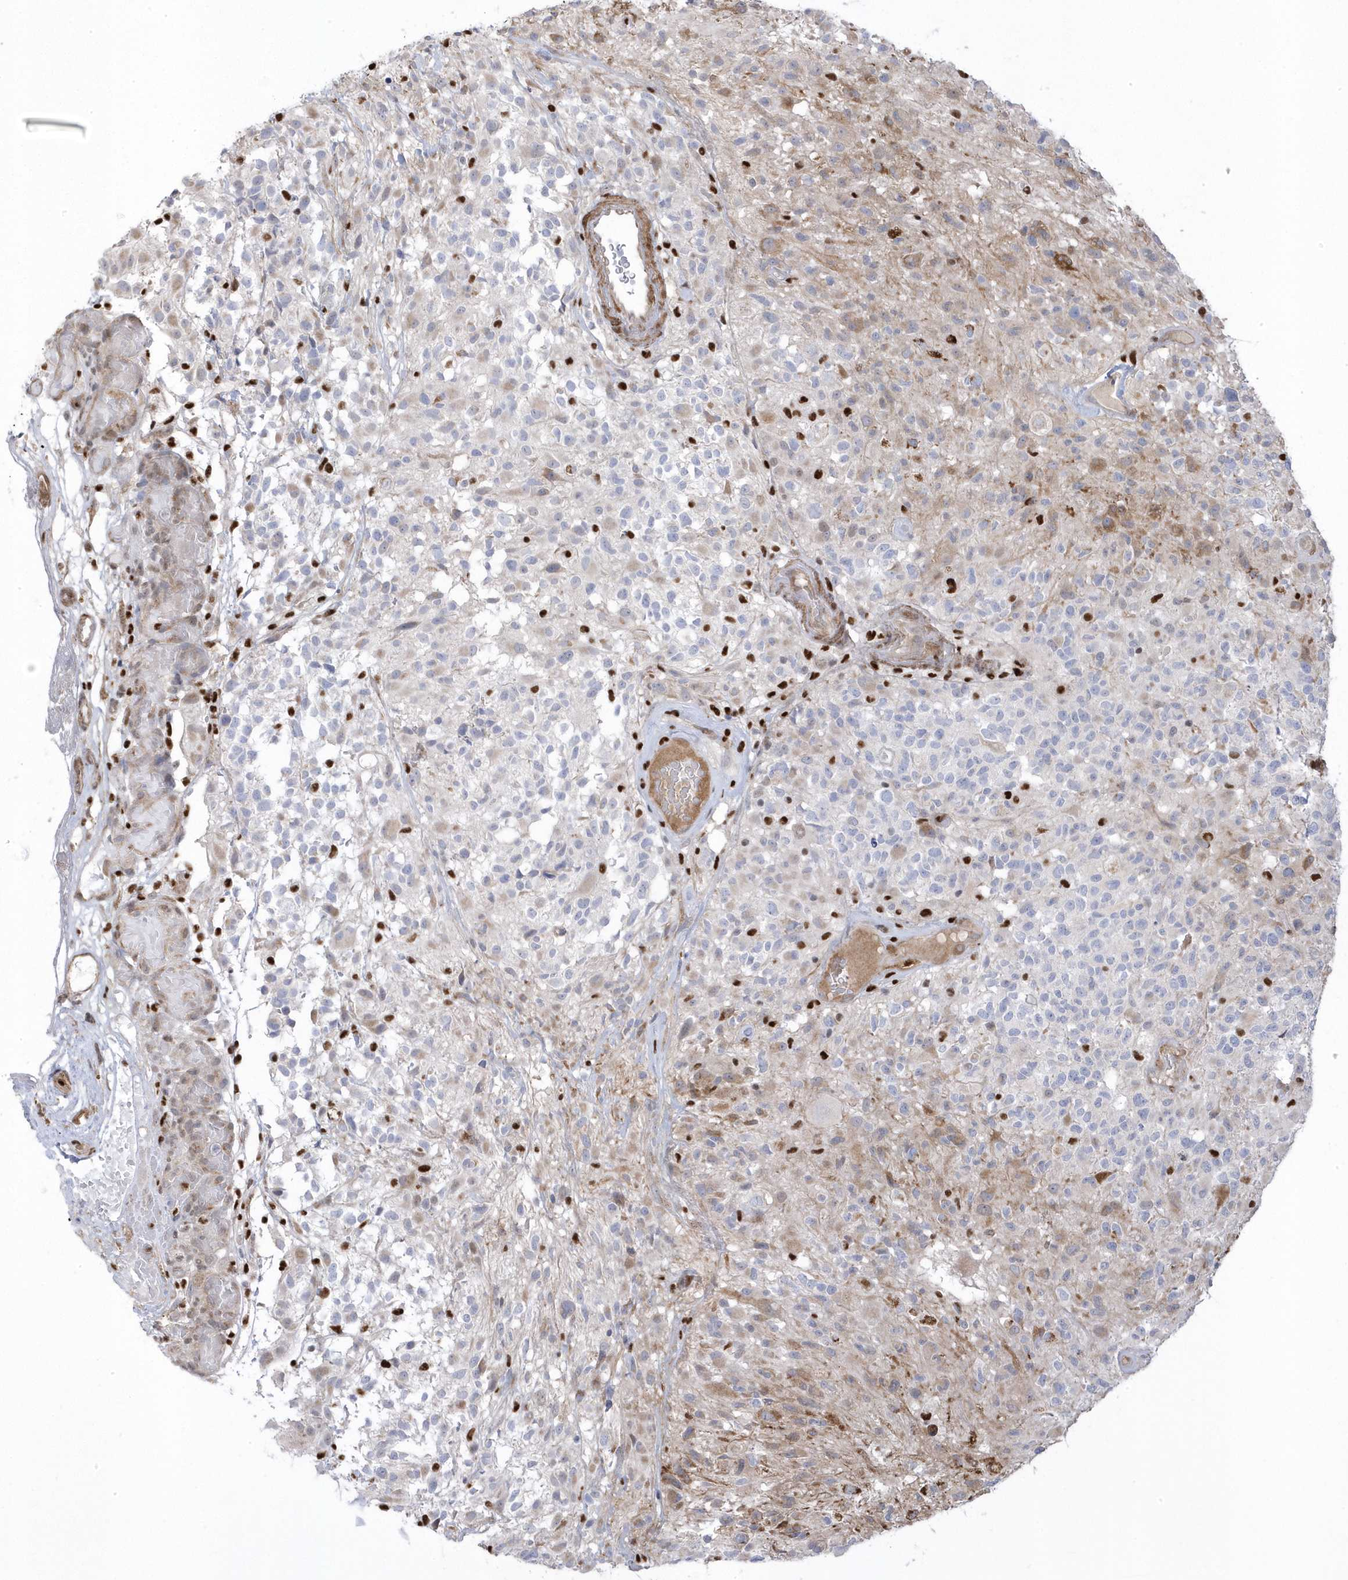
{"staining": {"intensity": "negative", "quantity": "none", "location": "none"}, "tissue": "glioma", "cell_type": "Tumor cells", "image_type": "cancer", "snomed": [{"axis": "morphology", "description": "Glioma, malignant, High grade"}, {"axis": "morphology", "description": "Glioblastoma, NOS"}, {"axis": "topography", "description": "Brain"}], "caption": "The immunohistochemistry histopathology image has no significant expression in tumor cells of glioma tissue.", "gene": "GTPBP6", "patient": {"sex": "male", "age": 60}}